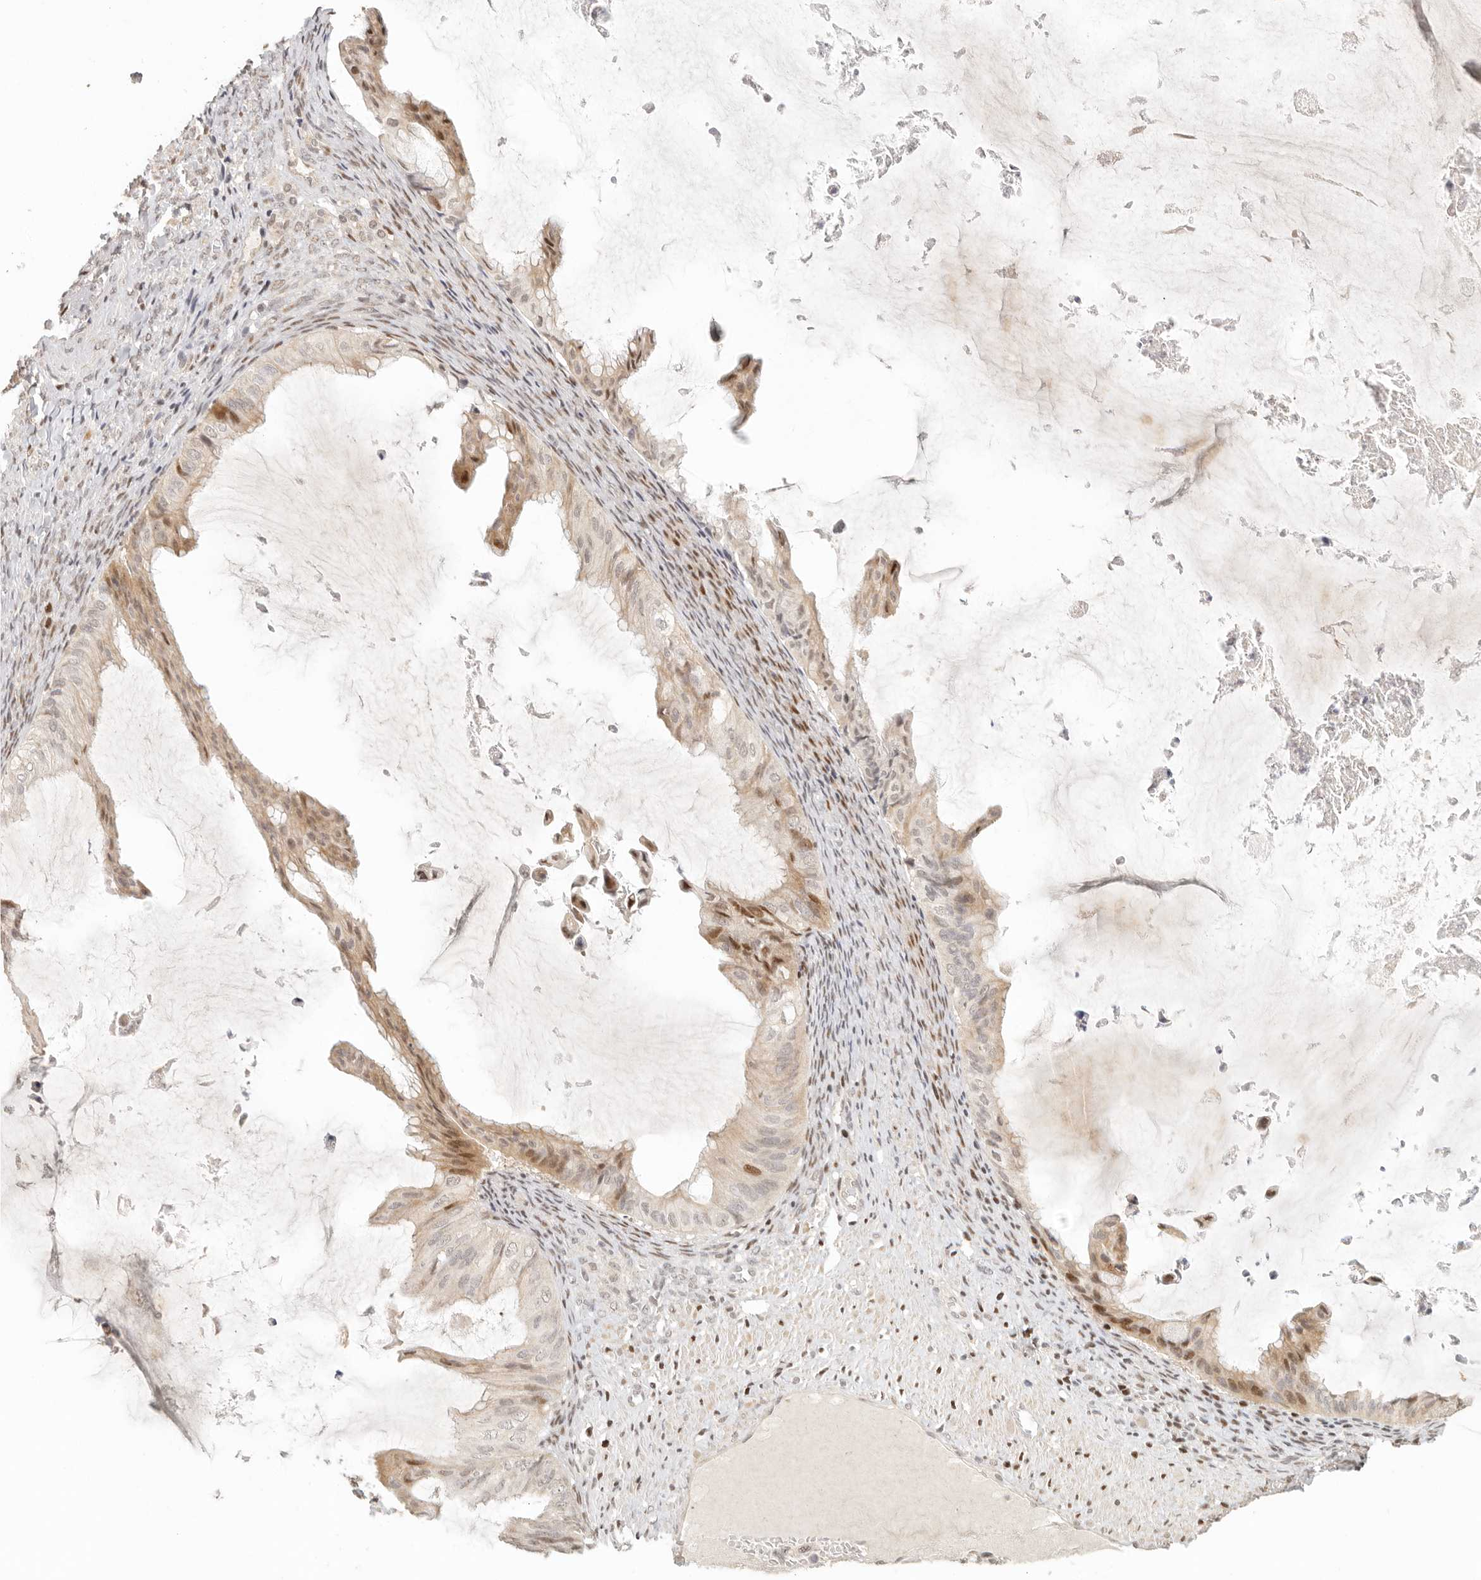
{"staining": {"intensity": "moderate", "quantity": "25%-75%", "location": "cytoplasmic/membranous,nuclear"}, "tissue": "ovarian cancer", "cell_type": "Tumor cells", "image_type": "cancer", "snomed": [{"axis": "morphology", "description": "Cystadenocarcinoma, mucinous, NOS"}, {"axis": "topography", "description": "Ovary"}], "caption": "High-power microscopy captured an immunohistochemistry micrograph of ovarian cancer, revealing moderate cytoplasmic/membranous and nuclear staining in approximately 25%-75% of tumor cells.", "gene": "GPBP1L1", "patient": {"sex": "female", "age": 61}}